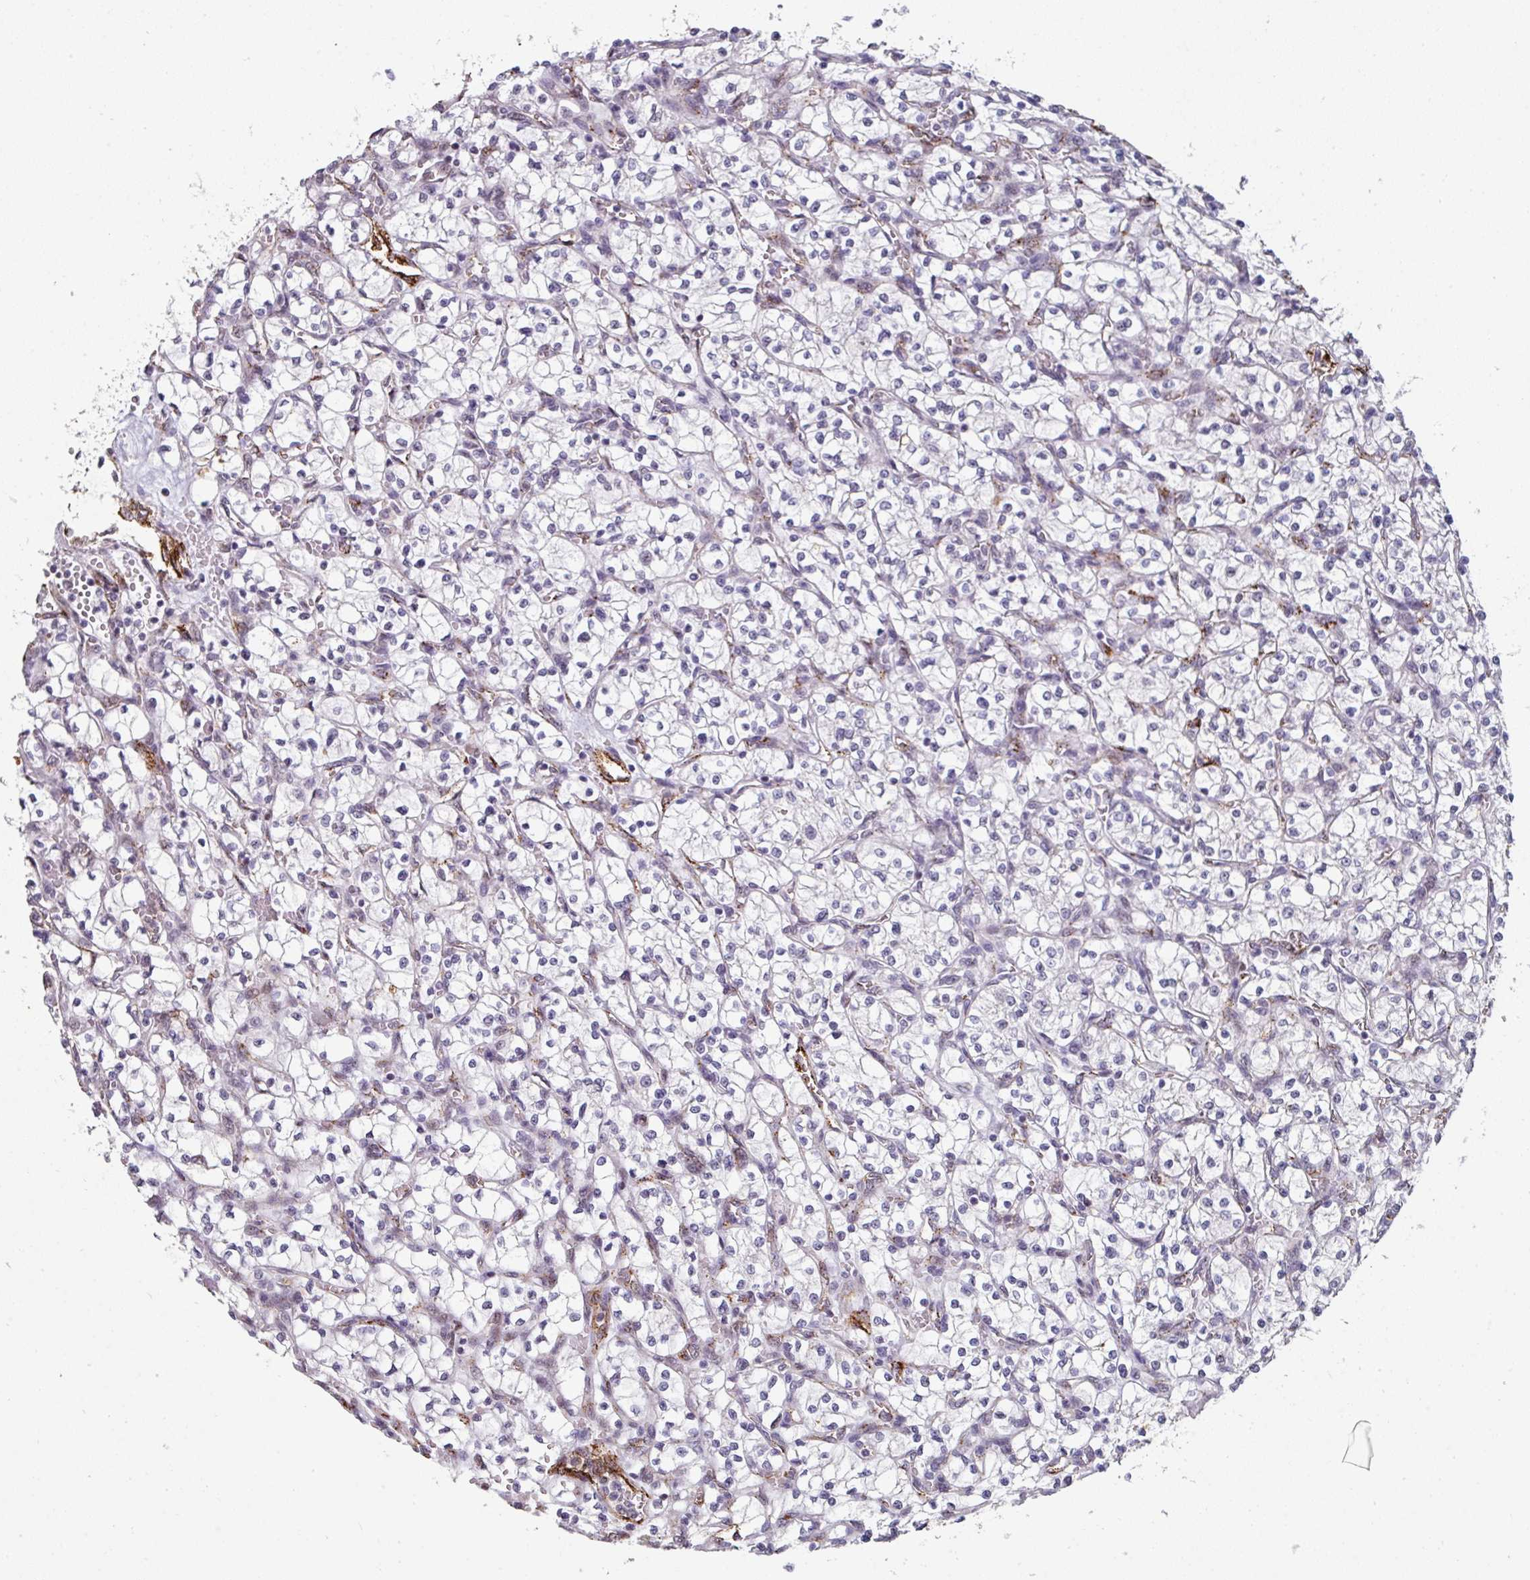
{"staining": {"intensity": "negative", "quantity": "none", "location": "none"}, "tissue": "renal cancer", "cell_type": "Tumor cells", "image_type": "cancer", "snomed": [{"axis": "morphology", "description": "Adenocarcinoma, NOS"}, {"axis": "topography", "description": "Kidney"}], "caption": "The immunohistochemistry (IHC) micrograph has no significant staining in tumor cells of renal cancer tissue.", "gene": "SIDT2", "patient": {"sex": "female", "age": 64}}